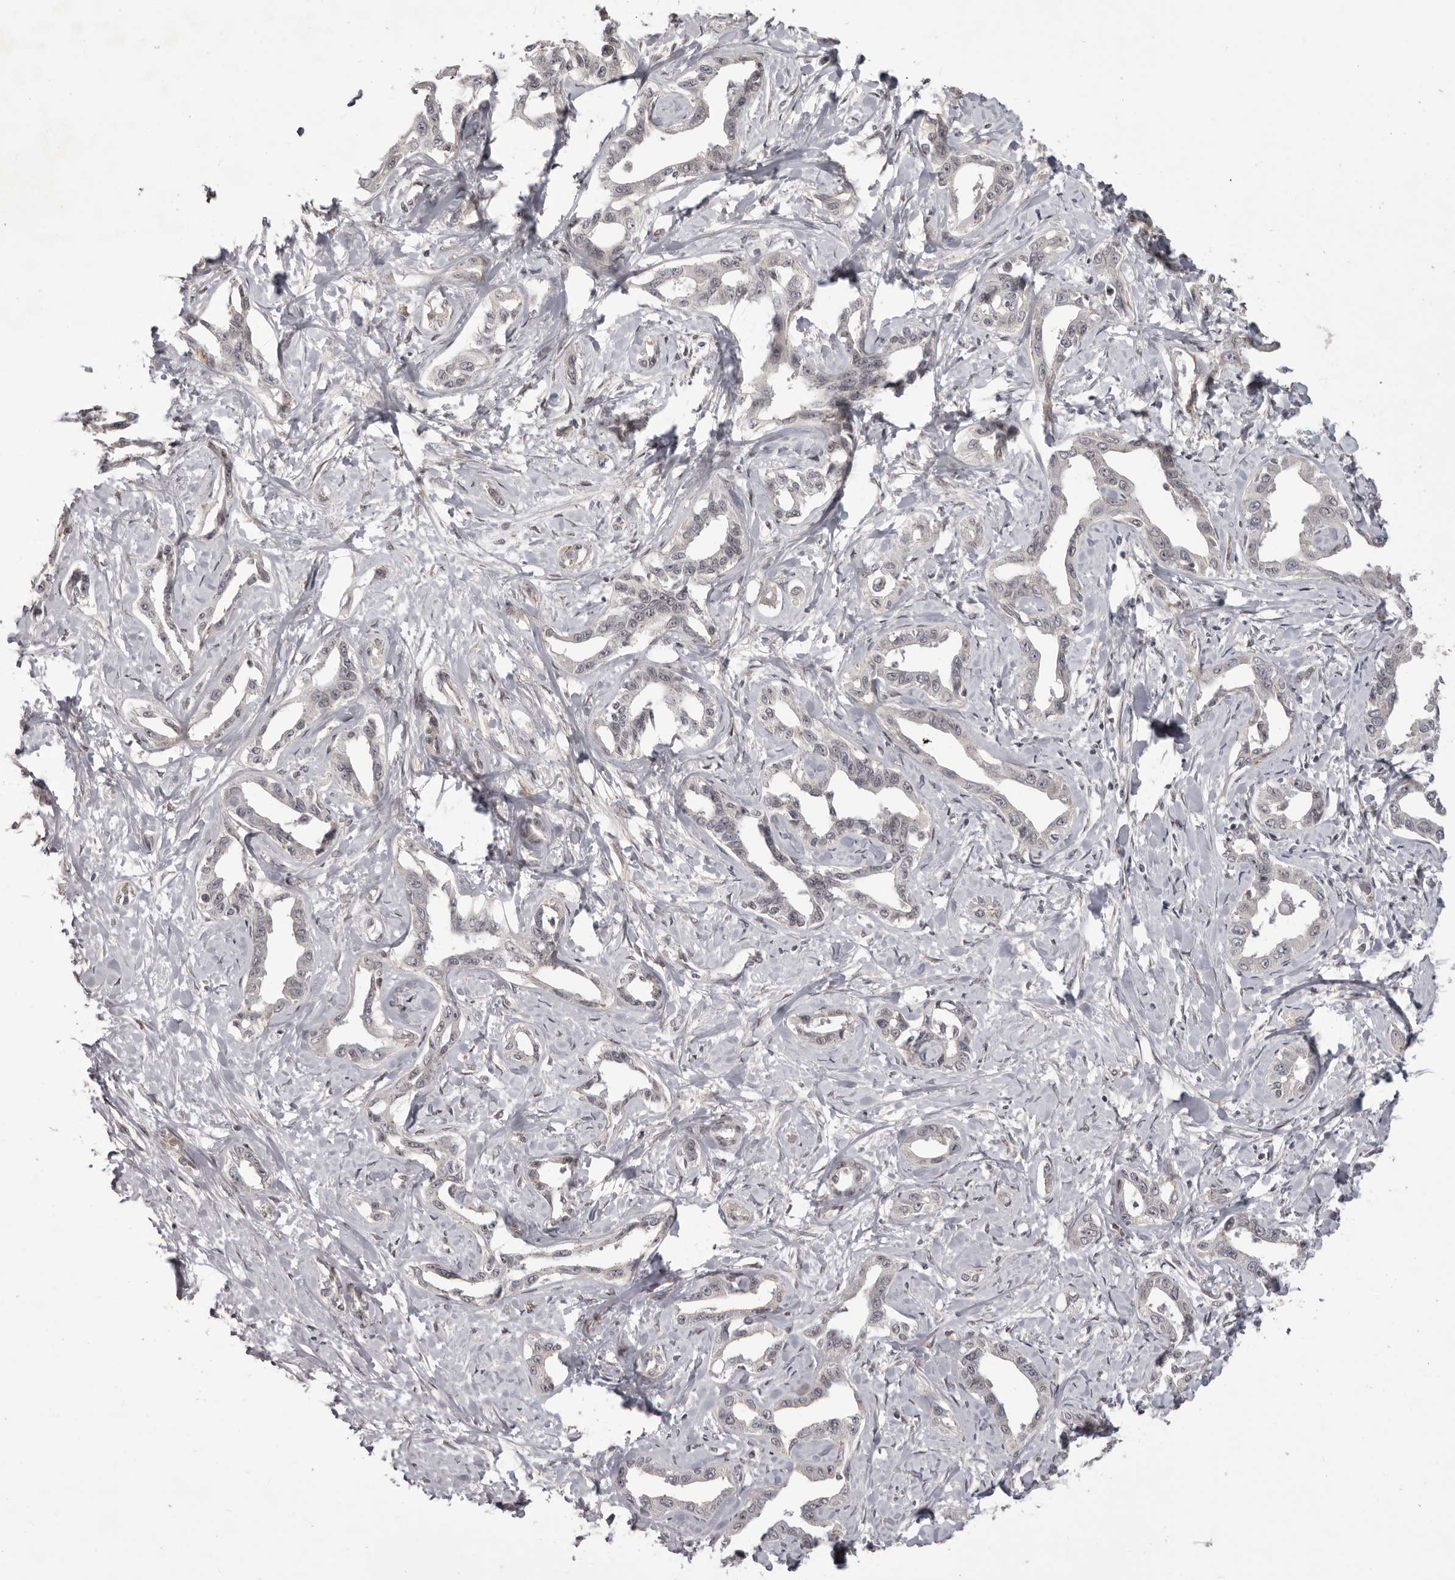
{"staining": {"intensity": "negative", "quantity": "none", "location": "none"}, "tissue": "liver cancer", "cell_type": "Tumor cells", "image_type": "cancer", "snomed": [{"axis": "morphology", "description": "Cholangiocarcinoma"}, {"axis": "topography", "description": "Liver"}], "caption": "The micrograph exhibits no significant staining in tumor cells of cholangiocarcinoma (liver).", "gene": "RNF2", "patient": {"sex": "male", "age": 59}}